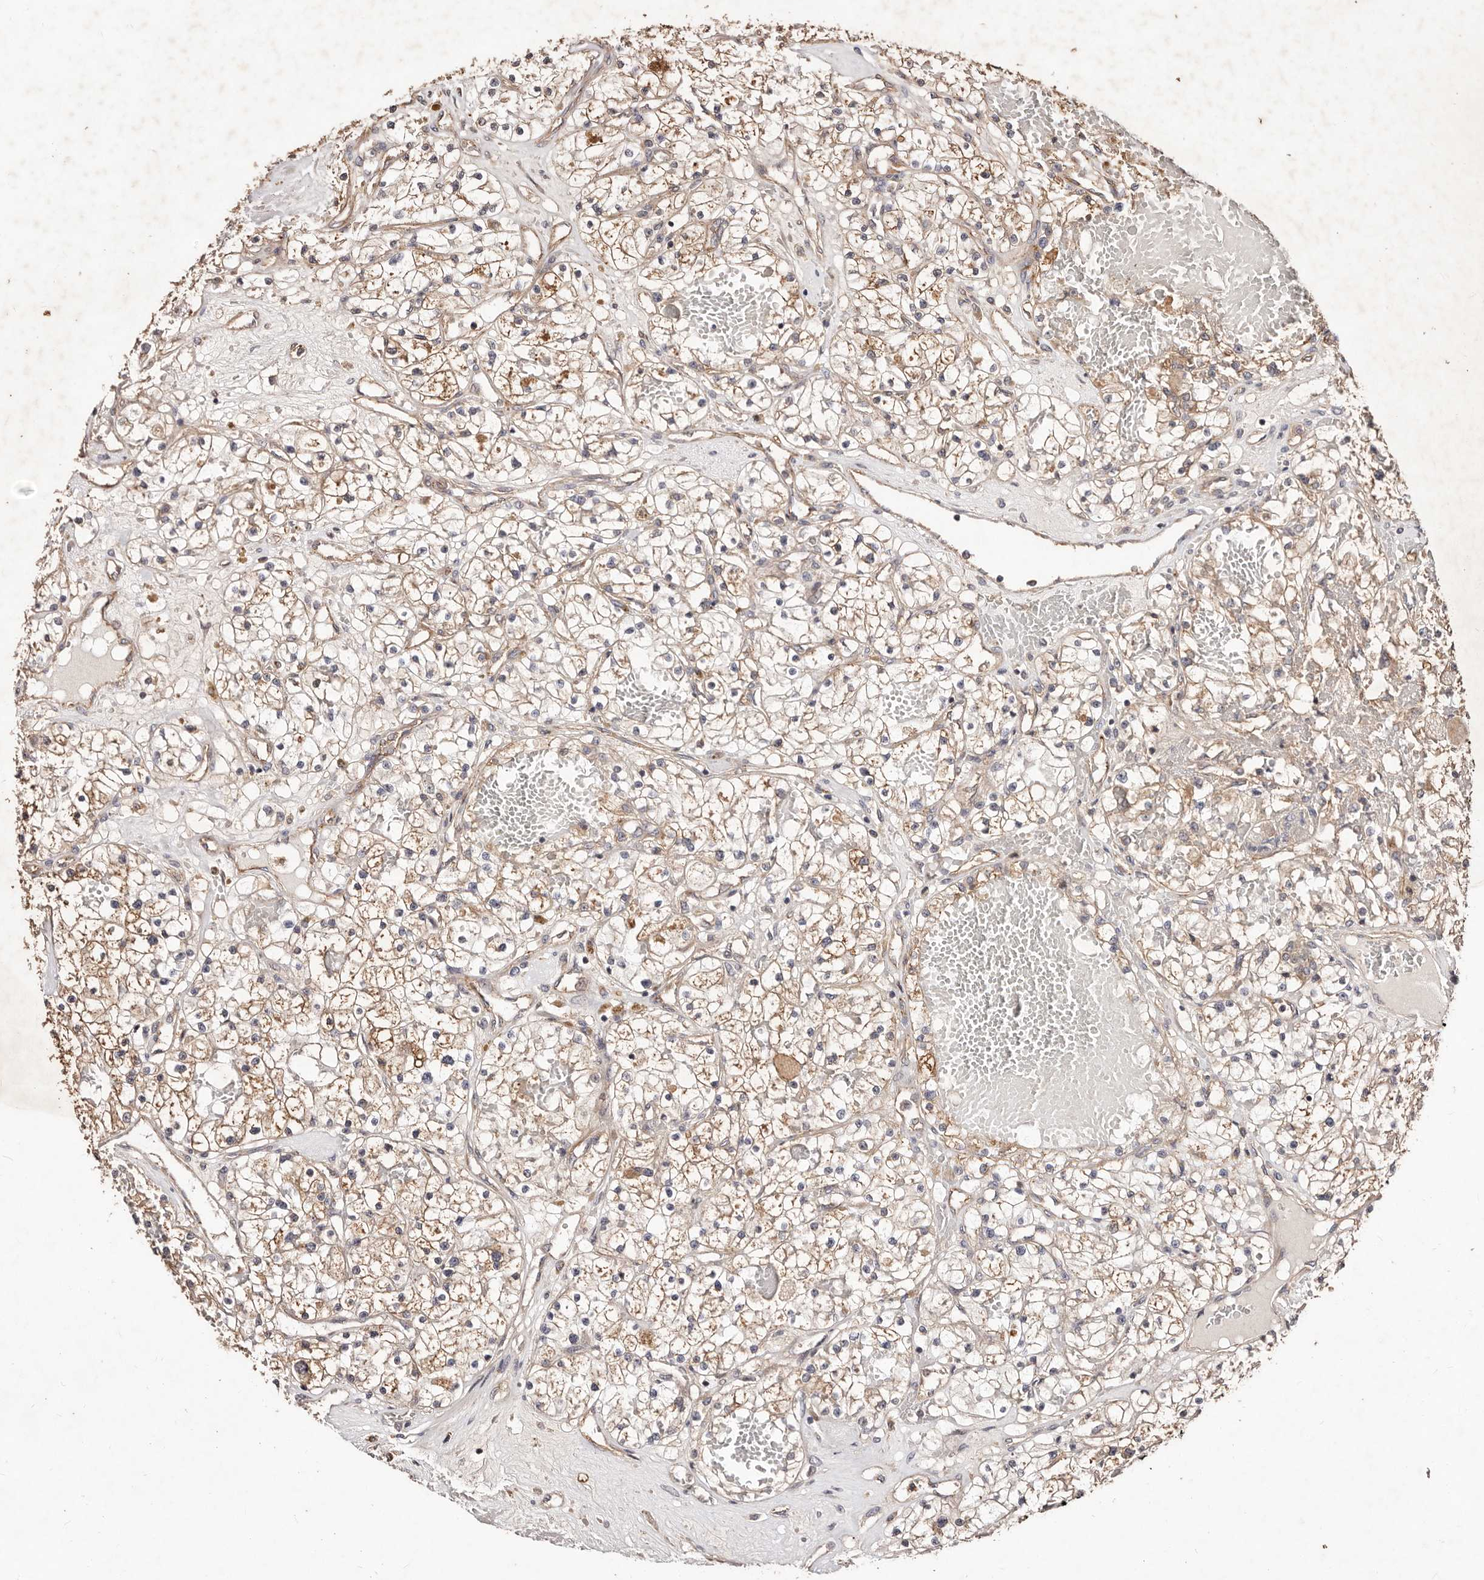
{"staining": {"intensity": "moderate", "quantity": "25%-75%", "location": "cytoplasmic/membranous"}, "tissue": "renal cancer", "cell_type": "Tumor cells", "image_type": "cancer", "snomed": [{"axis": "morphology", "description": "Normal tissue, NOS"}, {"axis": "morphology", "description": "Adenocarcinoma, NOS"}, {"axis": "topography", "description": "Kidney"}], "caption": "Moderate cytoplasmic/membranous expression for a protein is identified in about 25%-75% of tumor cells of renal cancer (adenocarcinoma) using IHC.", "gene": "CCL14", "patient": {"sex": "male", "age": 68}}